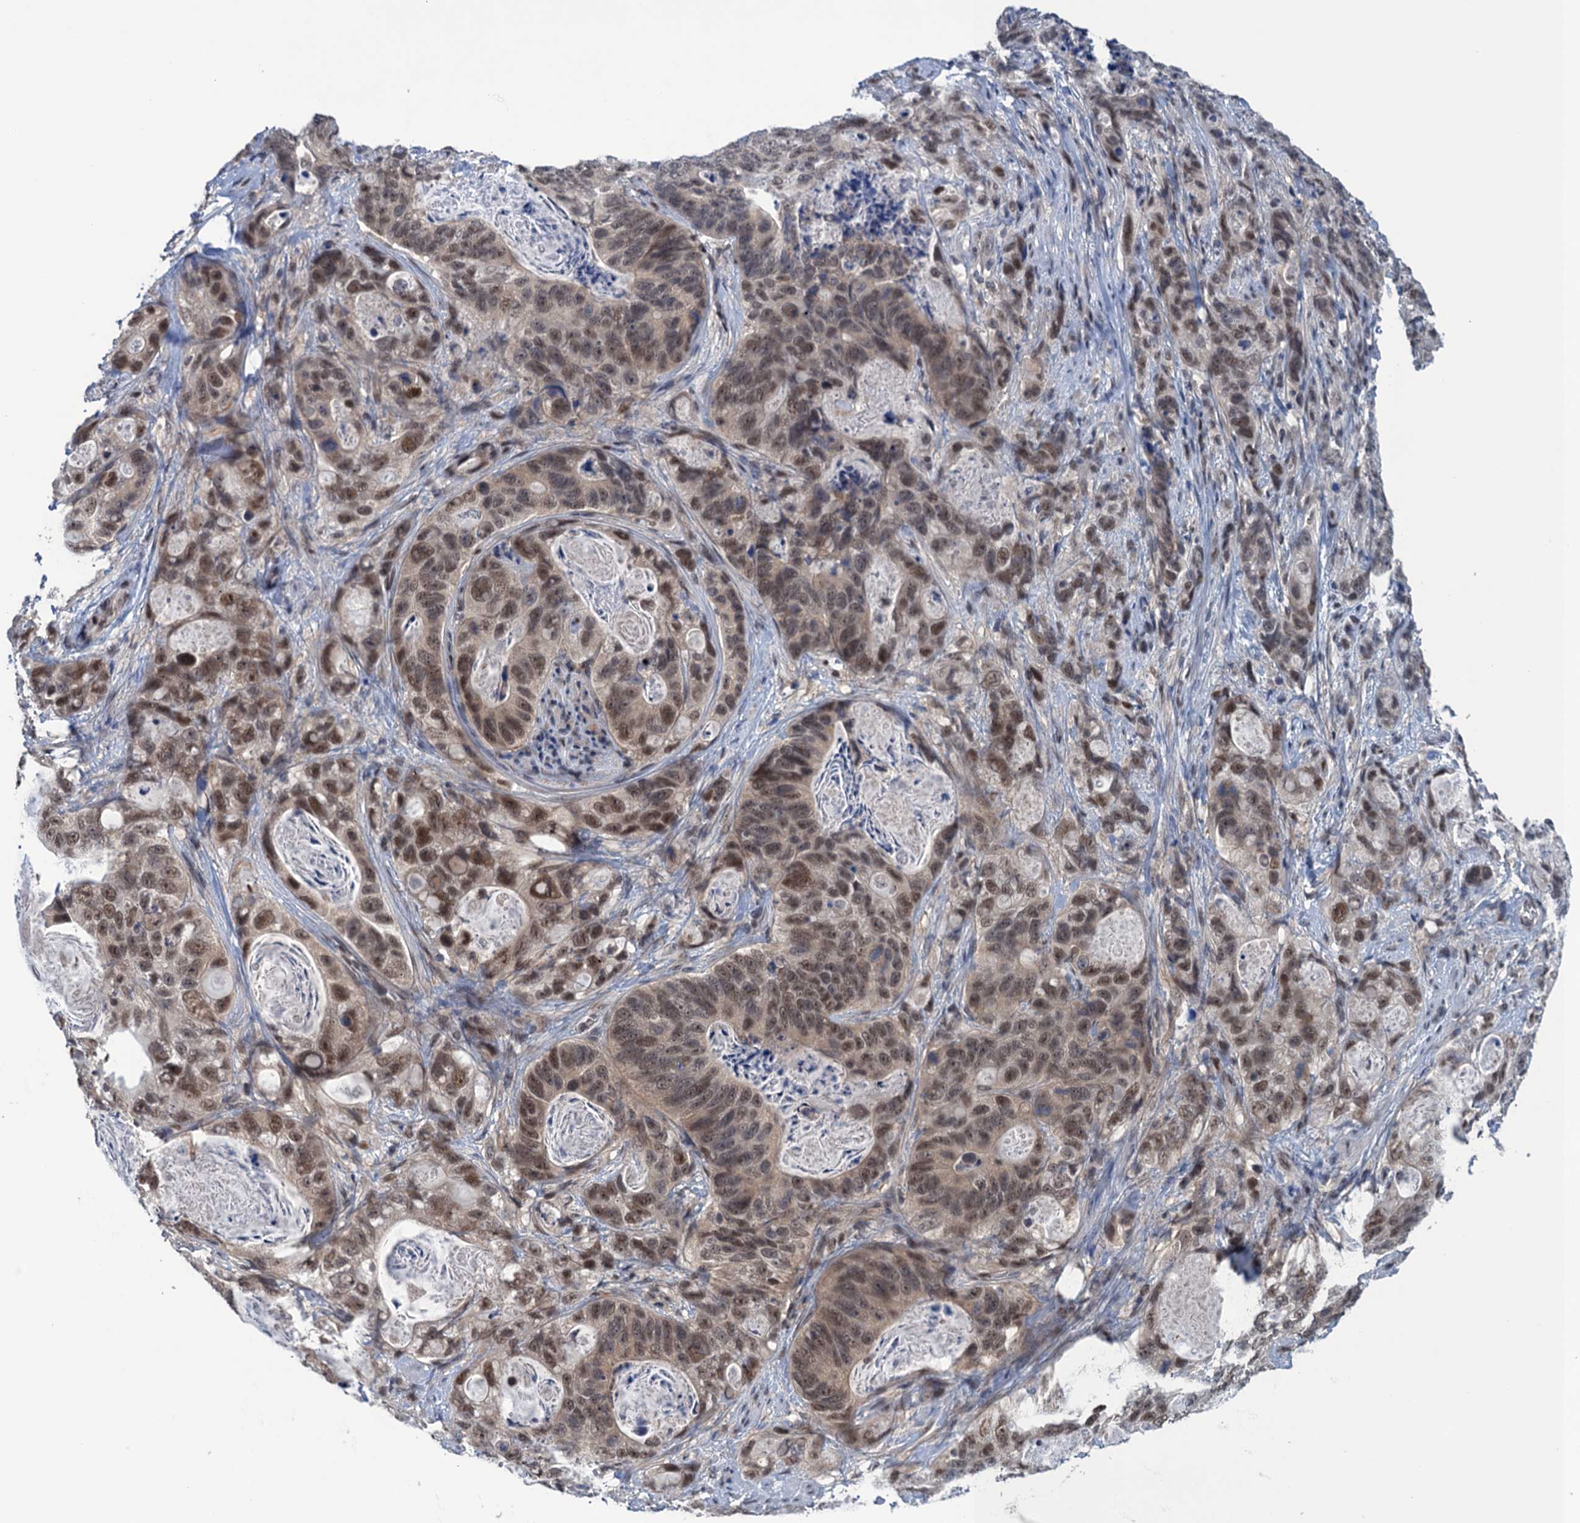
{"staining": {"intensity": "moderate", "quantity": ">75%", "location": "nuclear"}, "tissue": "stomach cancer", "cell_type": "Tumor cells", "image_type": "cancer", "snomed": [{"axis": "morphology", "description": "Normal tissue, NOS"}, {"axis": "morphology", "description": "Adenocarcinoma, NOS"}, {"axis": "topography", "description": "Stomach"}], "caption": "Moderate nuclear expression for a protein is appreciated in about >75% of tumor cells of stomach cancer (adenocarcinoma) using IHC.", "gene": "SAE1", "patient": {"sex": "female", "age": 89}}